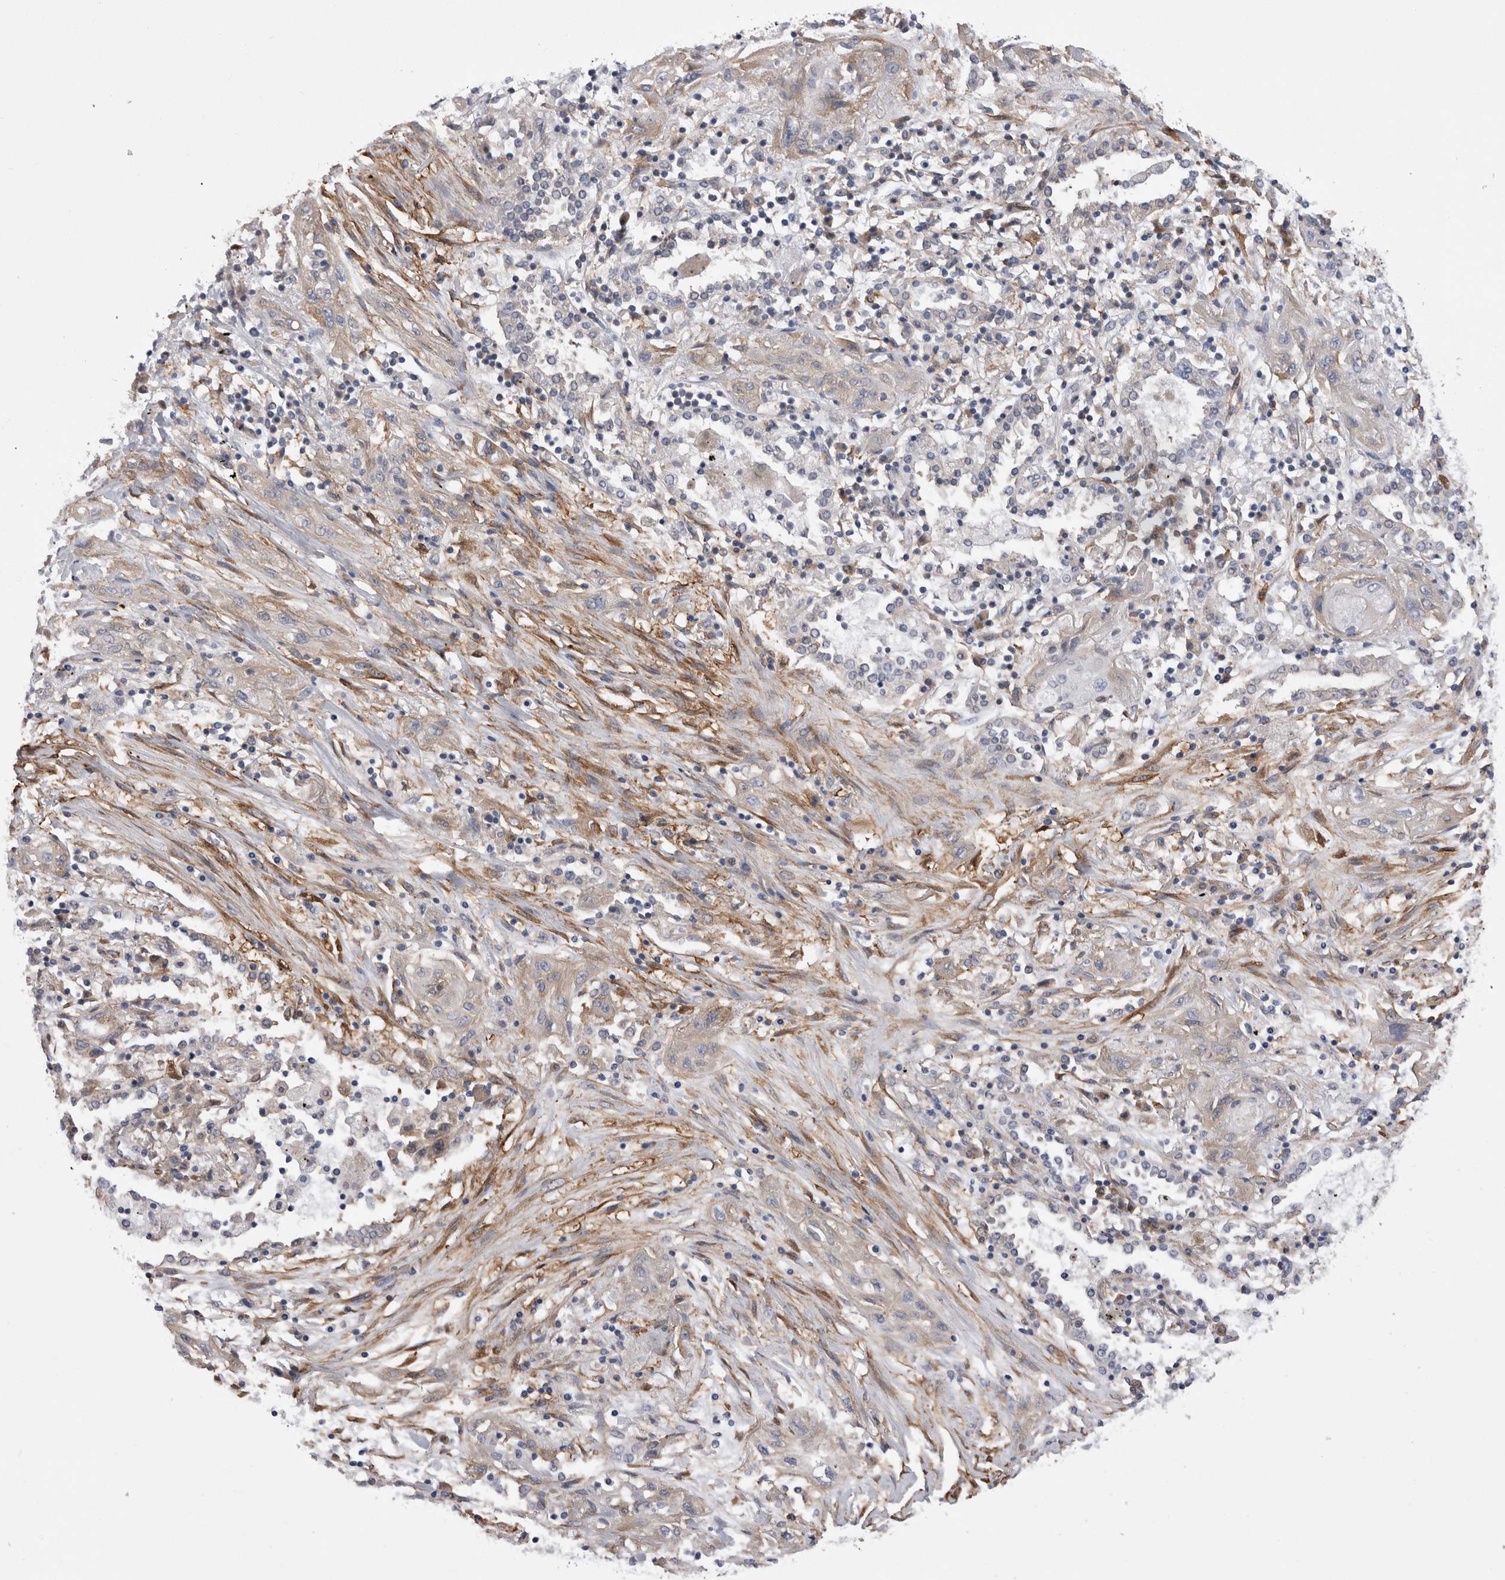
{"staining": {"intensity": "weak", "quantity": "<25%", "location": "cytoplasmic/membranous"}, "tissue": "lung cancer", "cell_type": "Tumor cells", "image_type": "cancer", "snomed": [{"axis": "morphology", "description": "Squamous cell carcinoma, NOS"}, {"axis": "topography", "description": "Lung"}], "caption": "Tumor cells are negative for brown protein staining in lung squamous cell carcinoma.", "gene": "EPRS1", "patient": {"sex": "female", "age": 47}}